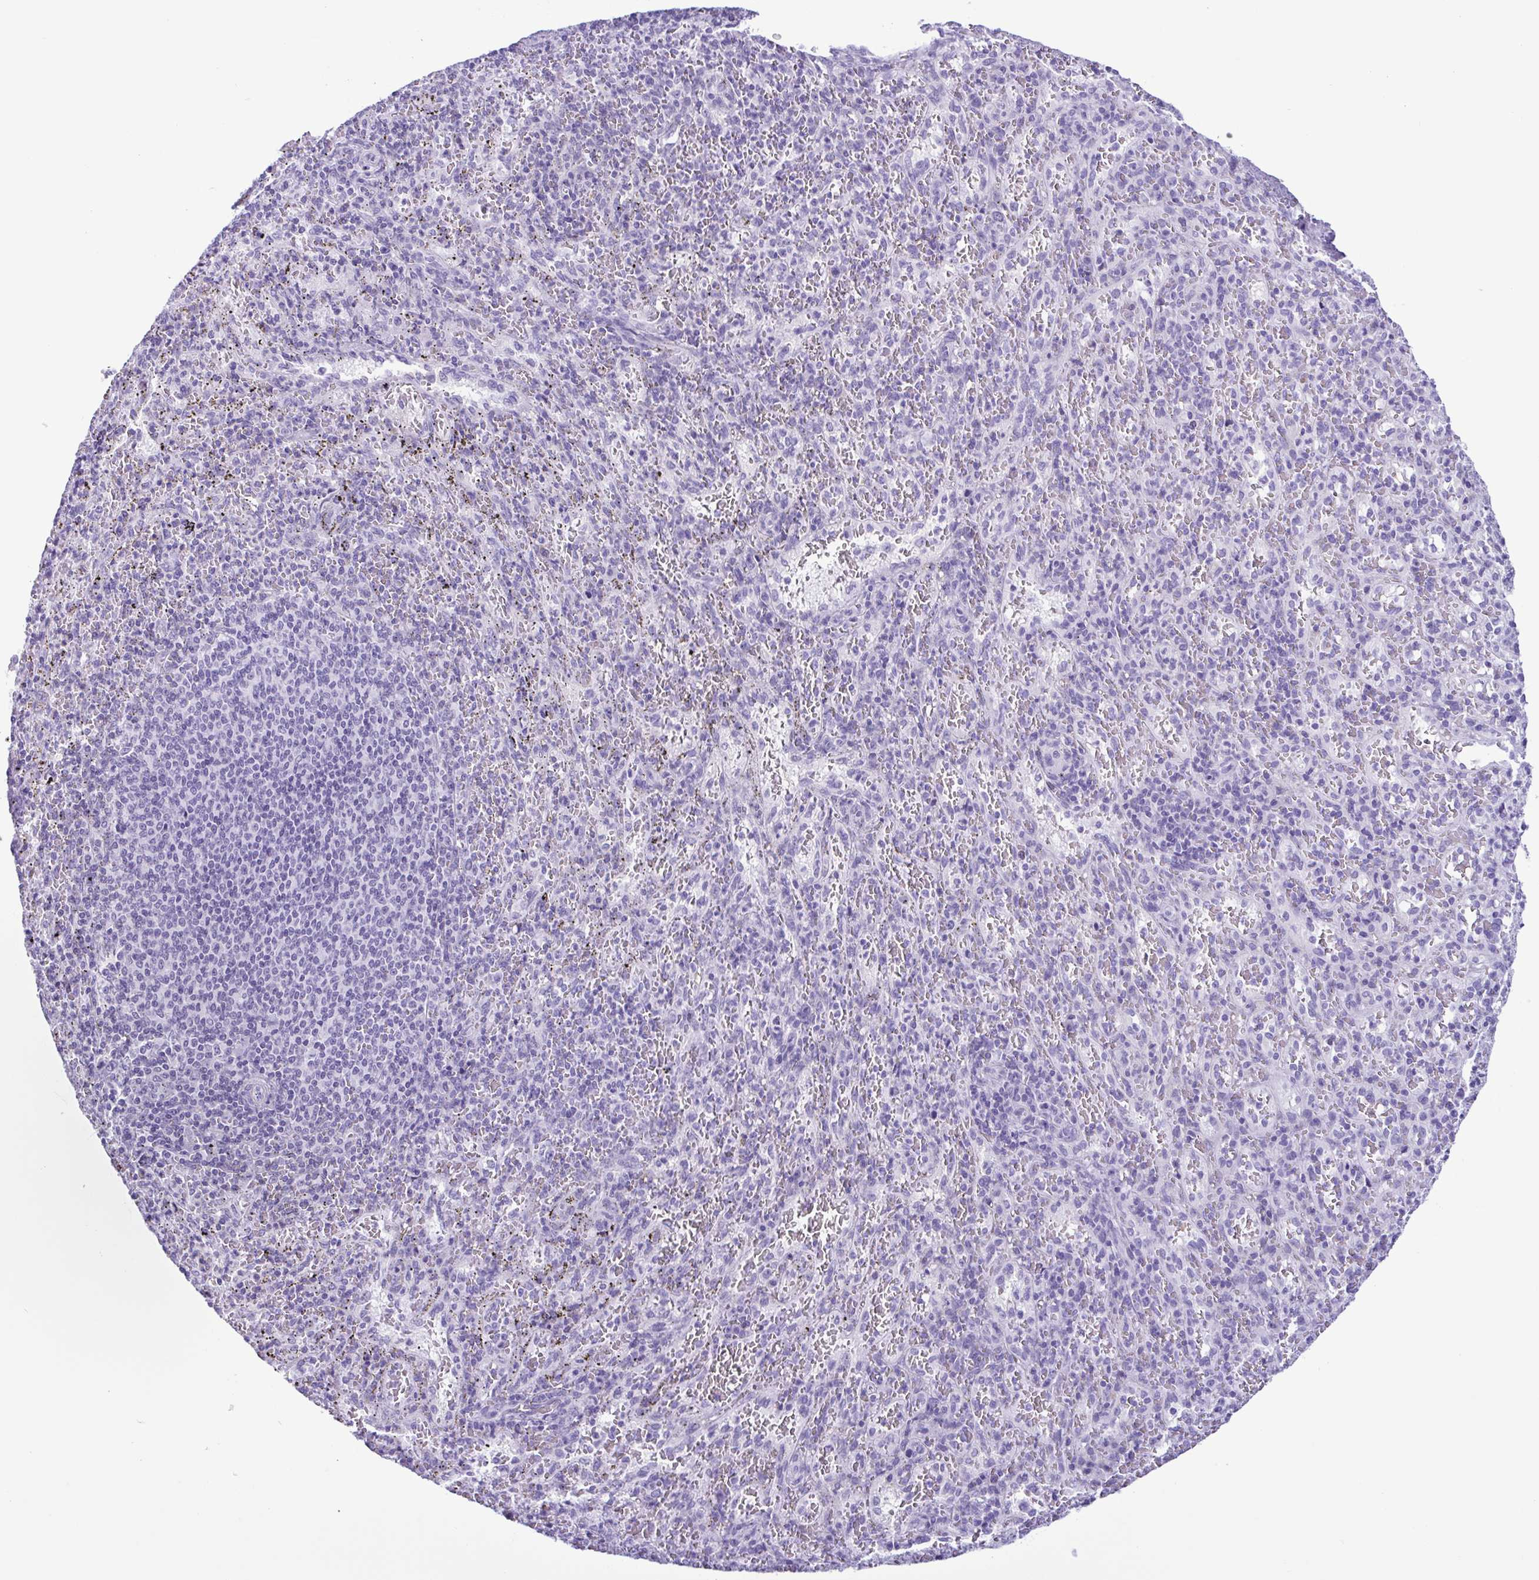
{"staining": {"intensity": "negative", "quantity": "none", "location": "none"}, "tissue": "spleen", "cell_type": "Cells in red pulp", "image_type": "normal", "snomed": [{"axis": "morphology", "description": "Normal tissue, NOS"}, {"axis": "topography", "description": "Spleen"}], "caption": "A histopathology image of spleen stained for a protein exhibits no brown staining in cells in red pulp. (DAB immunohistochemistry (IHC) visualized using brightfield microscopy, high magnification).", "gene": "SPATA16", "patient": {"sex": "male", "age": 57}}